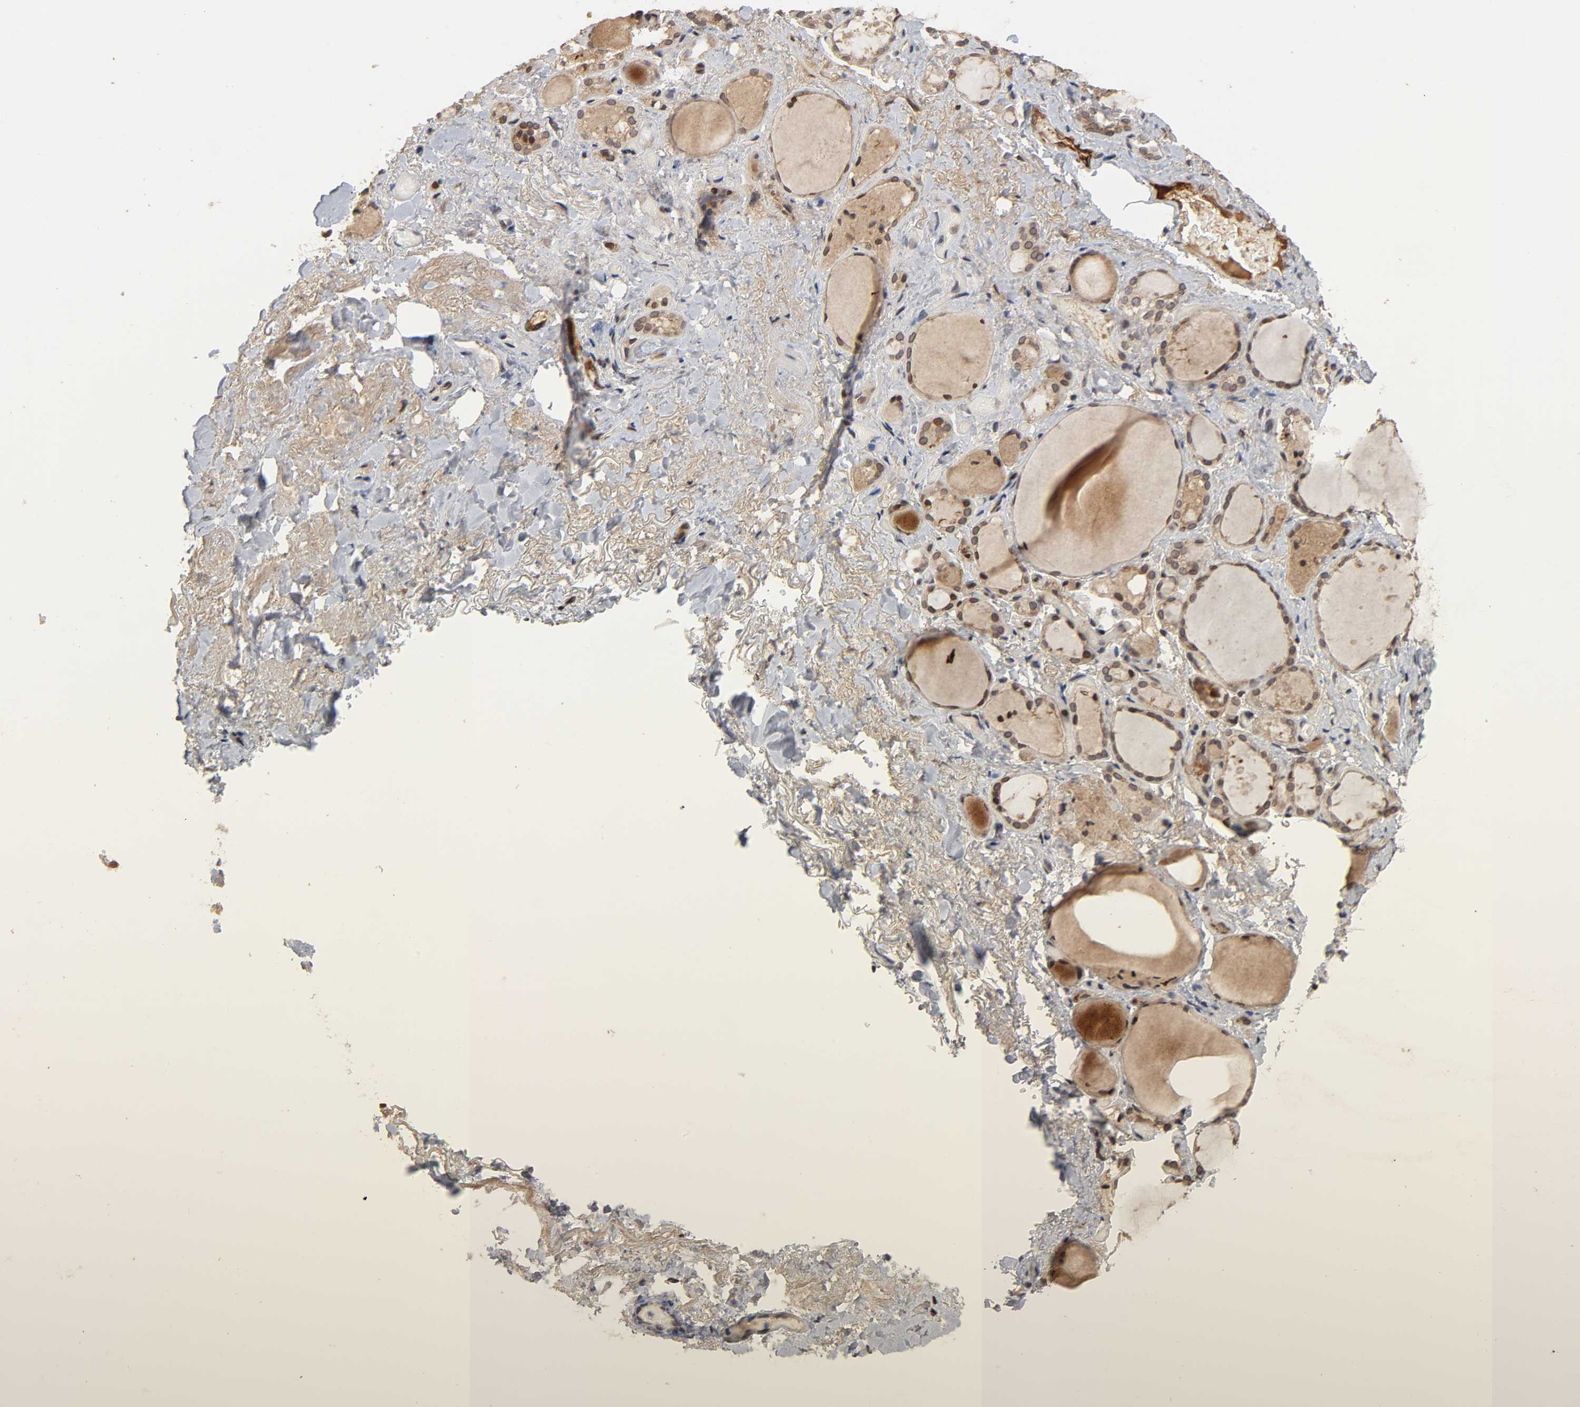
{"staining": {"intensity": "strong", "quantity": ">75%", "location": "cytoplasmic/membranous,nuclear"}, "tissue": "thyroid gland", "cell_type": "Glandular cells", "image_type": "normal", "snomed": [{"axis": "morphology", "description": "Normal tissue, NOS"}, {"axis": "topography", "description": "Thyroid gland"}], "caption": "Immunohistochemical staining of benign thyroid gland displays >75% levels of strong cytoplasmic/membranous,nuclear protein positivity in about >75% of glandular cells.", "gene": "CPN2", "patient": {"sex": "female", "age": 75}}